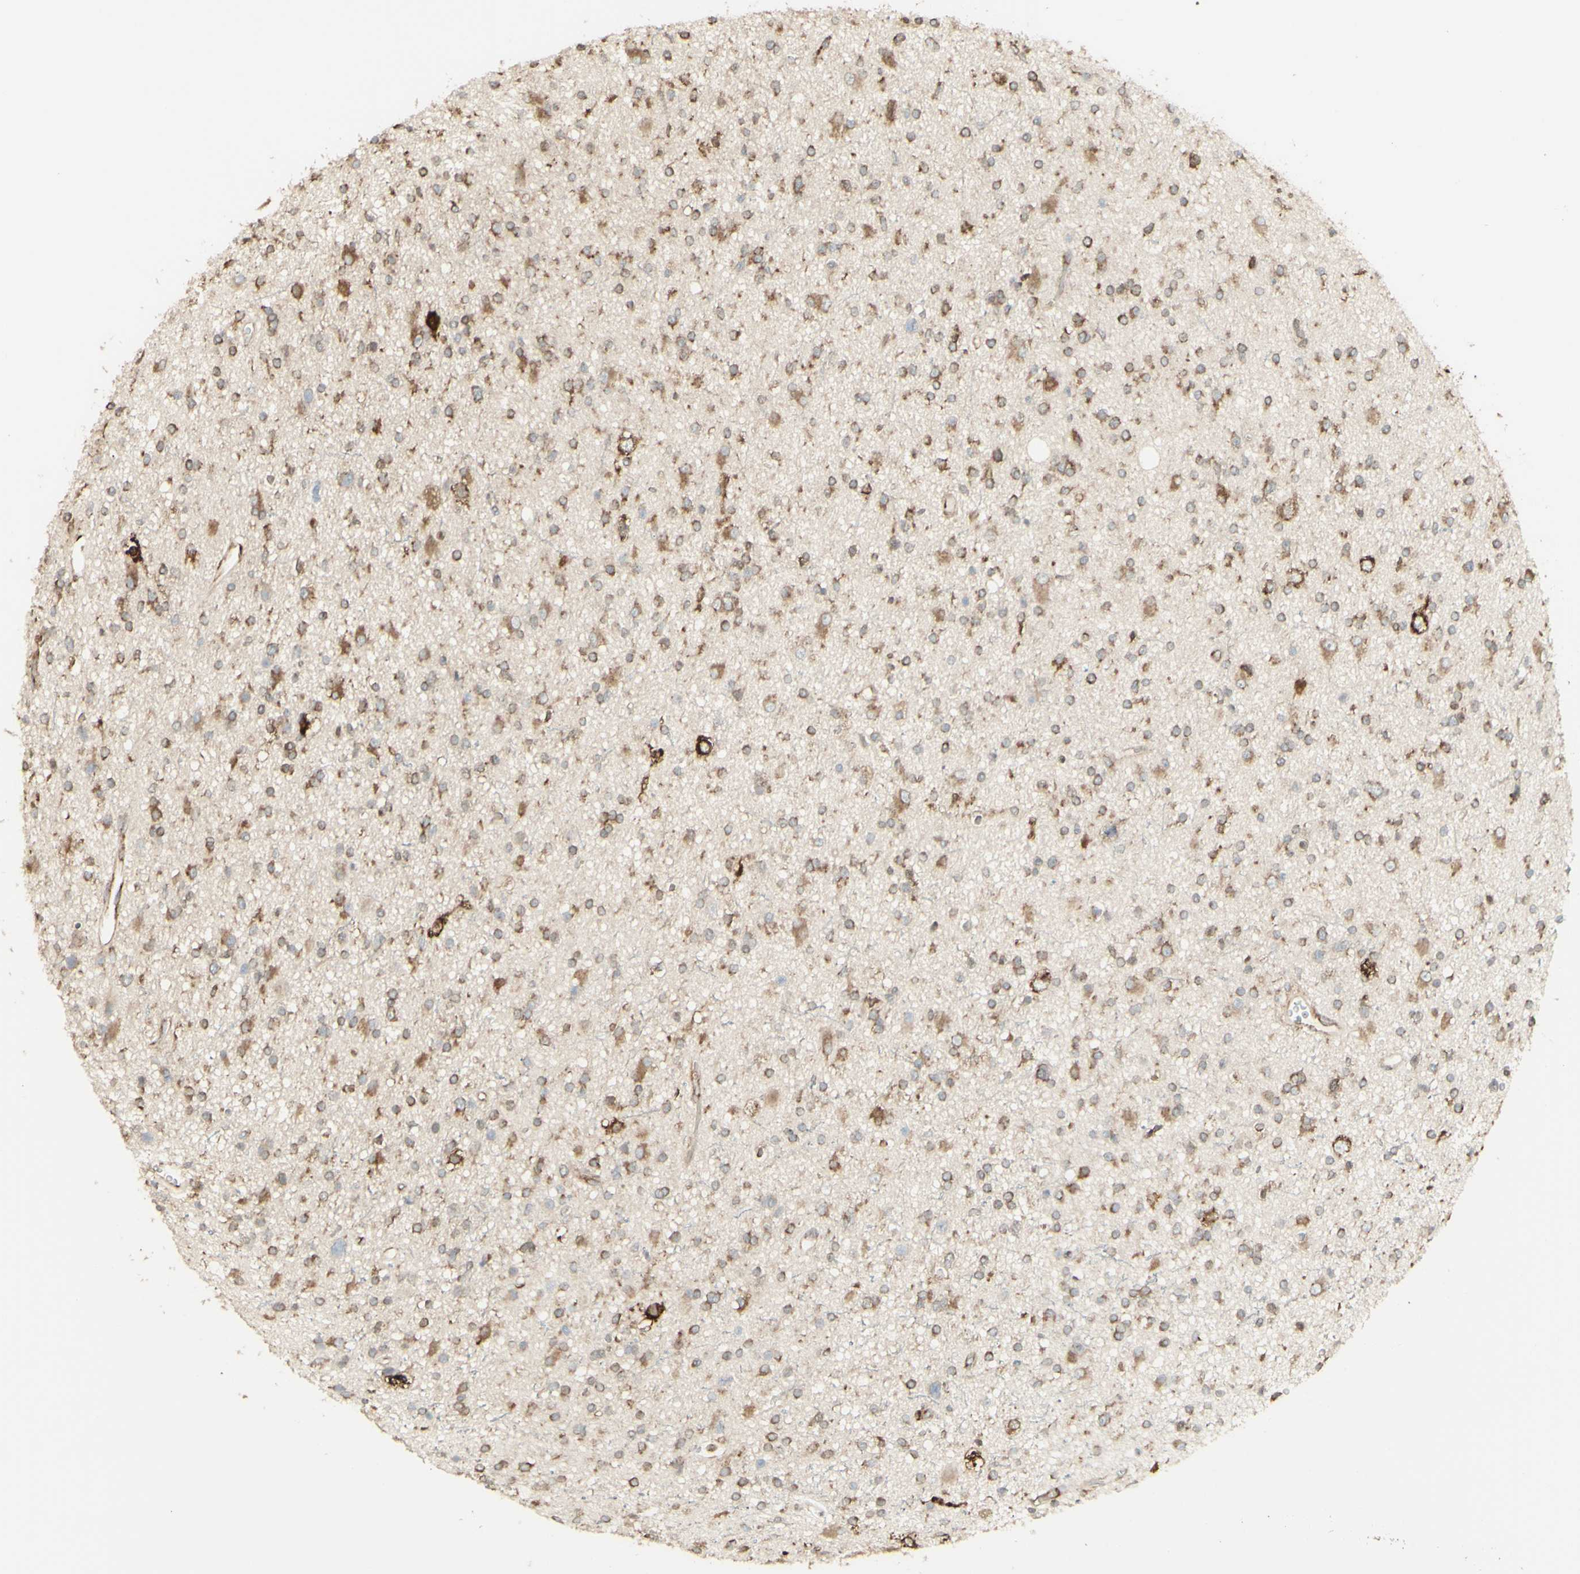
{"staining": {"intensity": "weak", "quantity": ">75%", "location": "cytoplasmic/membranous"}, "tissue": "glioma", "cell_type": "Tumor cells", "image_type": "cancer", "snomed": [{"axis": "morphology", "description": "Glioma, malignant, High grade"}, {"axis": "topography", "description": "Brain"}], "caption": "A photomicrograph showing weak cytoplasmic/membranous expression in about >75% of tumor cells in malignant high-grade glioma, as visualized by brown immunohistochemical staining.", "gene": "EEF1B2", "patient": {"sex": "male", "age": 33}}